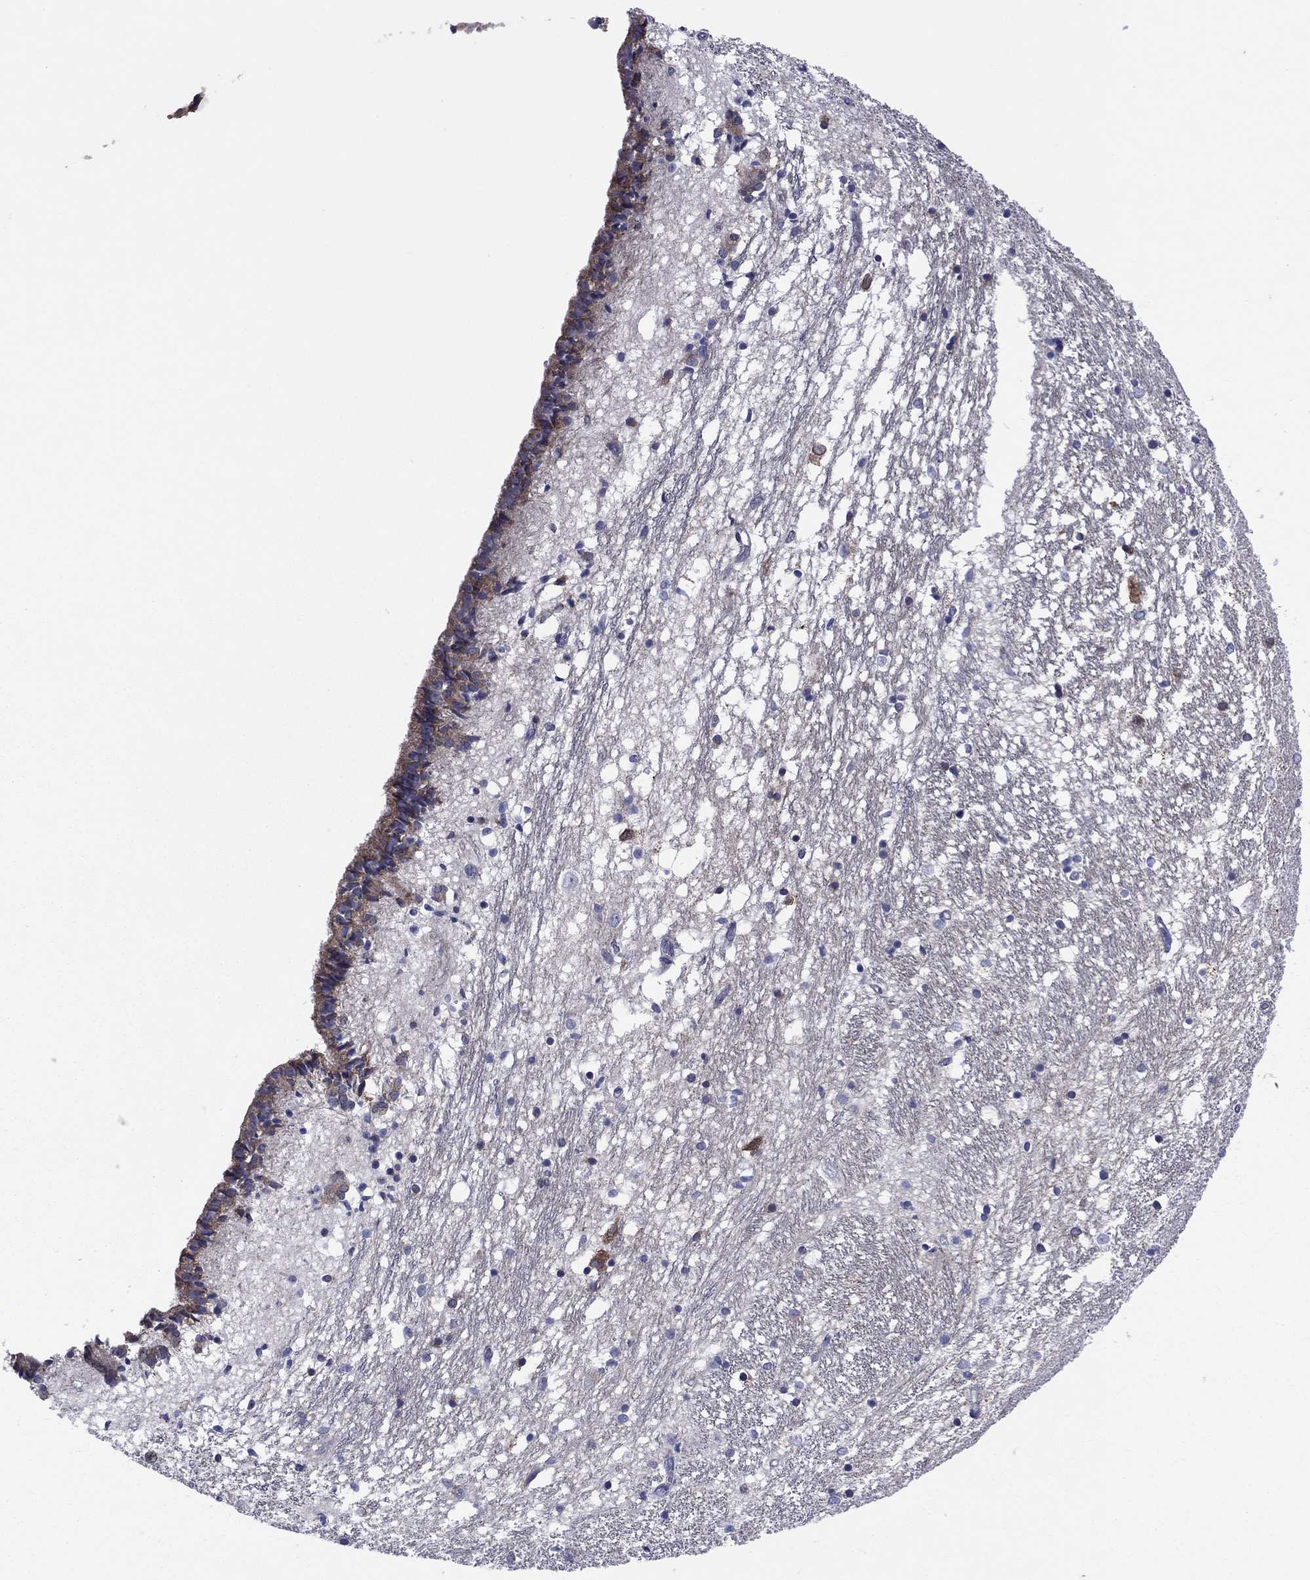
{"staining": {"intensity": "negative", "quantity": "none", "location": "none"}, "tissue": "caudate", "cell_type": "Glial cells", "image_type": "normal", "snomed": [{"axis": "morphology", "description": "Normal tissue, NOS"}, {"axis": "topography", "description": "Lateral ventricle wall"}], "caption": "High power microscopy micrograph of an immunohistochemistry histopathology image of unremarkable caudate, revealing no significant expression in glial cells. (Brightfield microscopy of DAB IHC at high magnification).", "gene": "GPR155", "patient": {"sex": "female", "age": 71}}